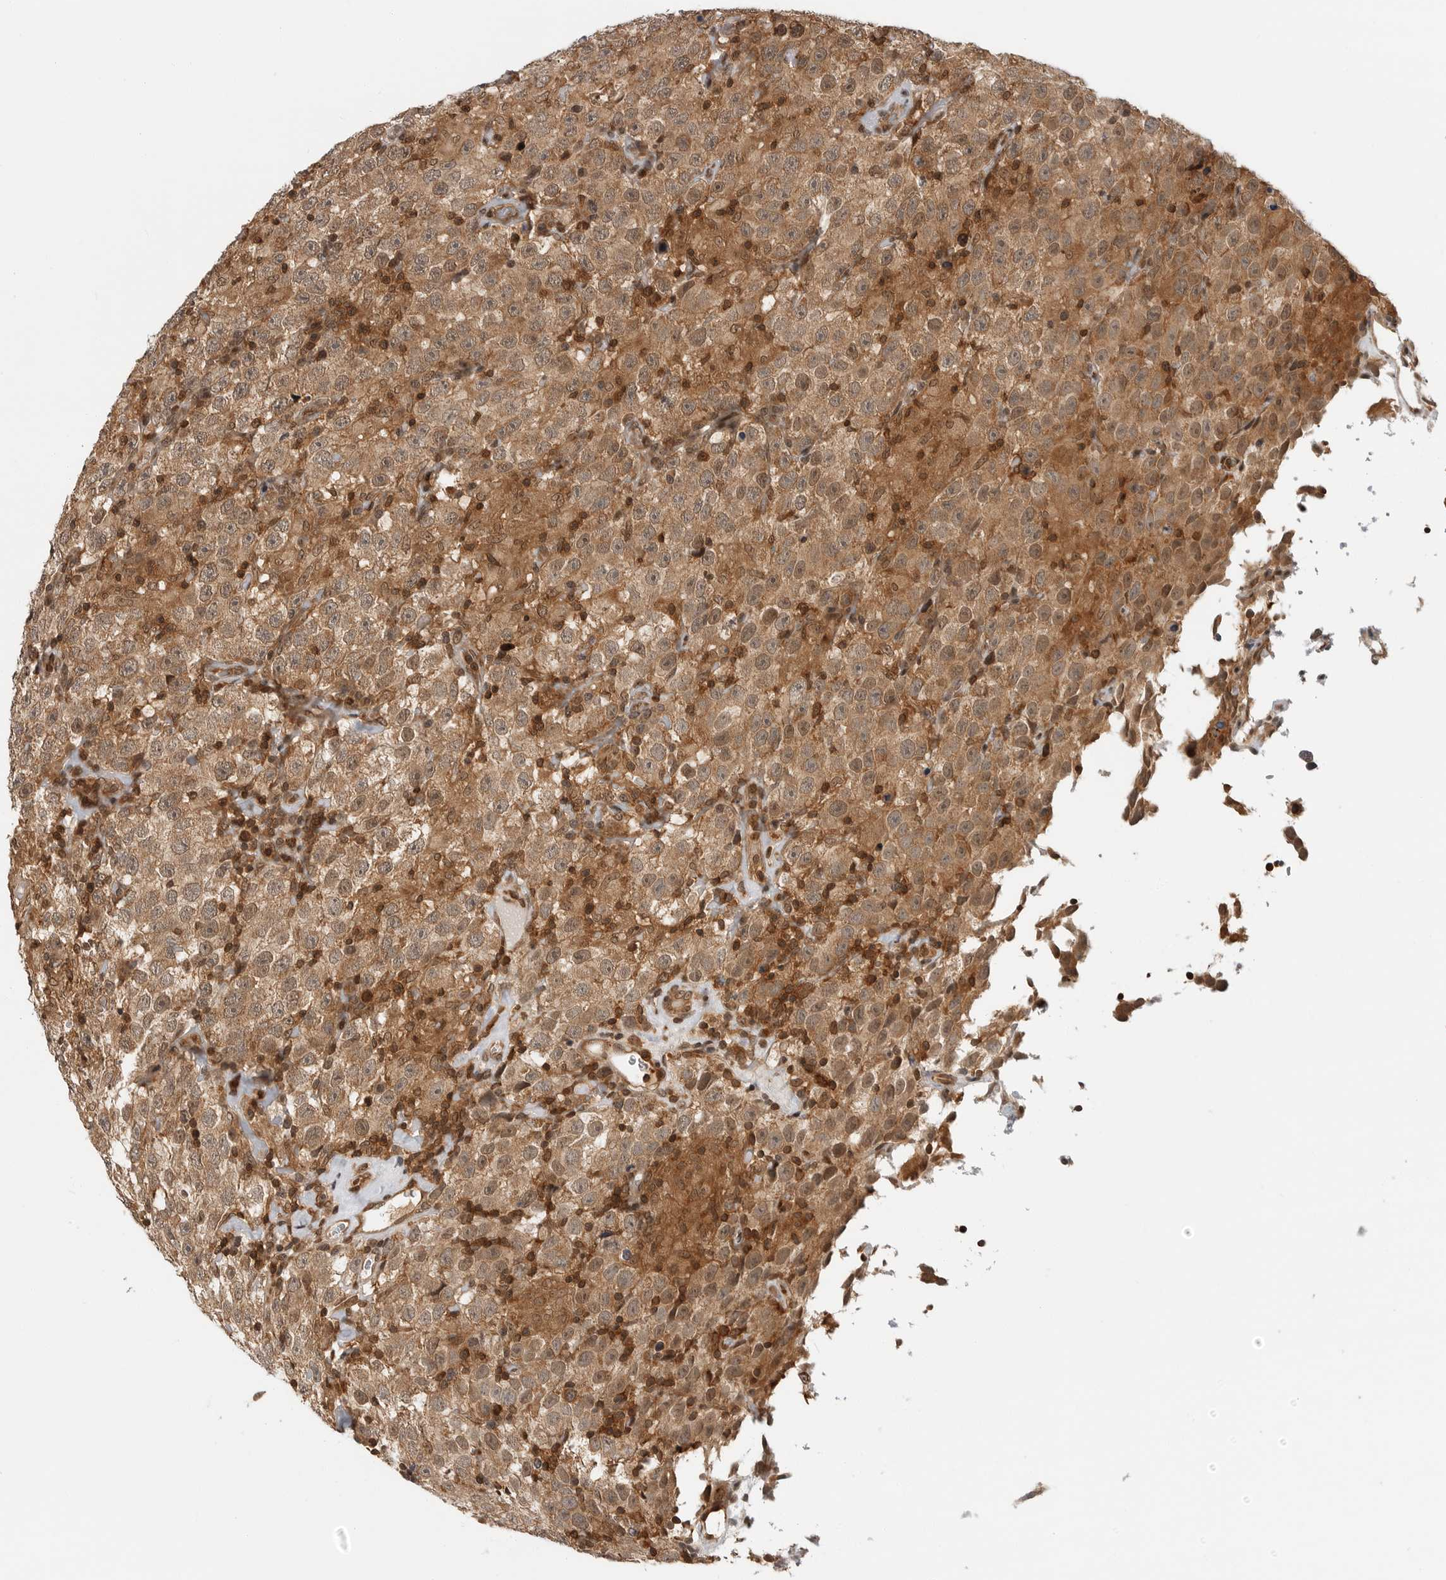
{"staining": {"intensity": "moderate", "quantity": ">75%", "location": "cytoplasmic/membranous"}, "tissue": "testis cancer", "cell_type": "Tumor cells", "image_type": "cancer", "snomed": [{"axis": "morphology", "description": "Seminoma, NOS"}, {"axis": "topography", "description": "Testis"}], "caption": "Immunohistochemical staining of human testis cancer (seminoma) exhibits medium levels of moderate cytoplasmic/membranous protein positivity in approximately >75% of tumor cells.", "gene": "SZRD1", "patient": {"sex": "male", "age": 41}}